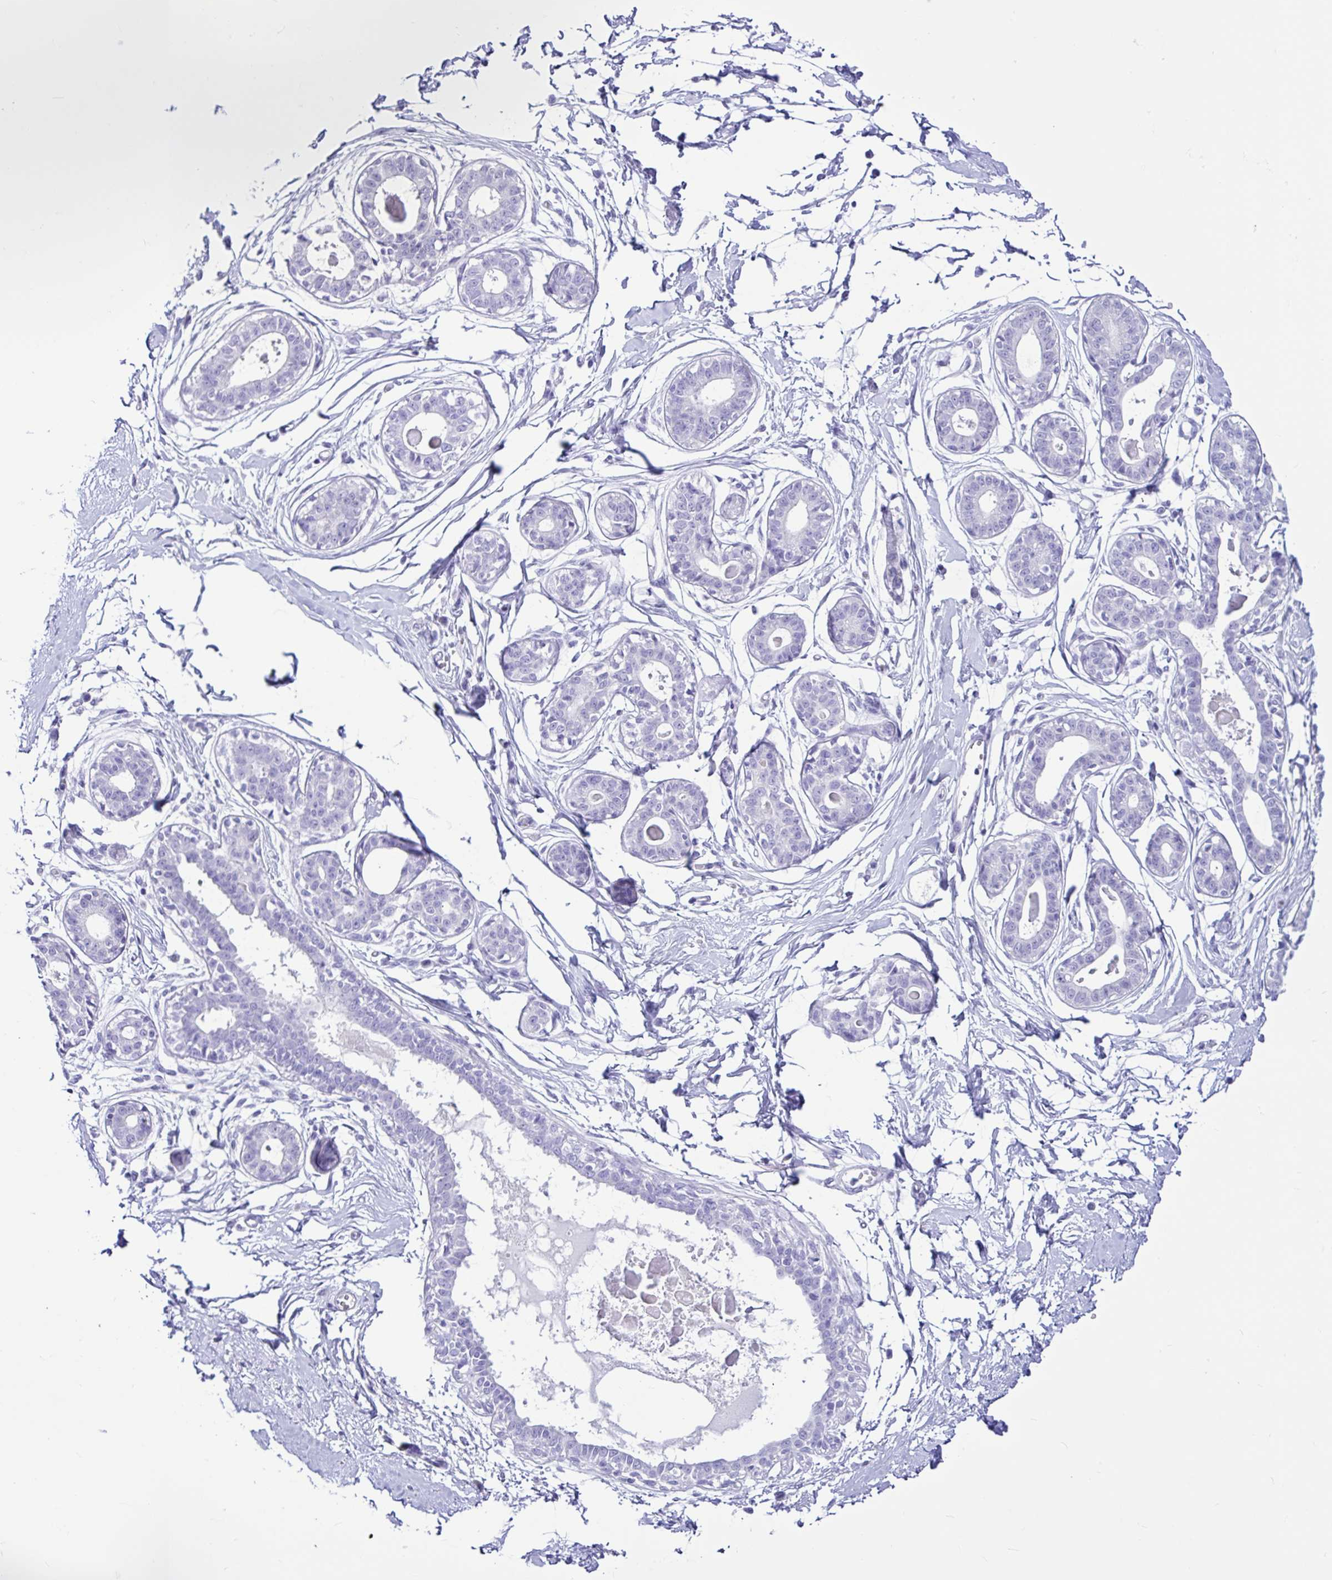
{"staining": {"intensity": "negative", "quantity": "none", "location": "none"}, "tissue": "breast", "cell_type": "Adipocytes", "image_type": "normal", "snomed": [{"axis": "morphology", "description": "Normal tissue, NOS"}, {"axis": "topography", "description": "Breast"}], "caption": "A micrograph of breast stained for a protein exhibits no brown staining in adipocytes. The staining is performed using DAB (3,3'-diaminobenzidine) brown chromogen with nuclei counter-stained in using hematoxylin.", "gene": "CYP19A1", "patient": {"sex": "female", "age": 45}}